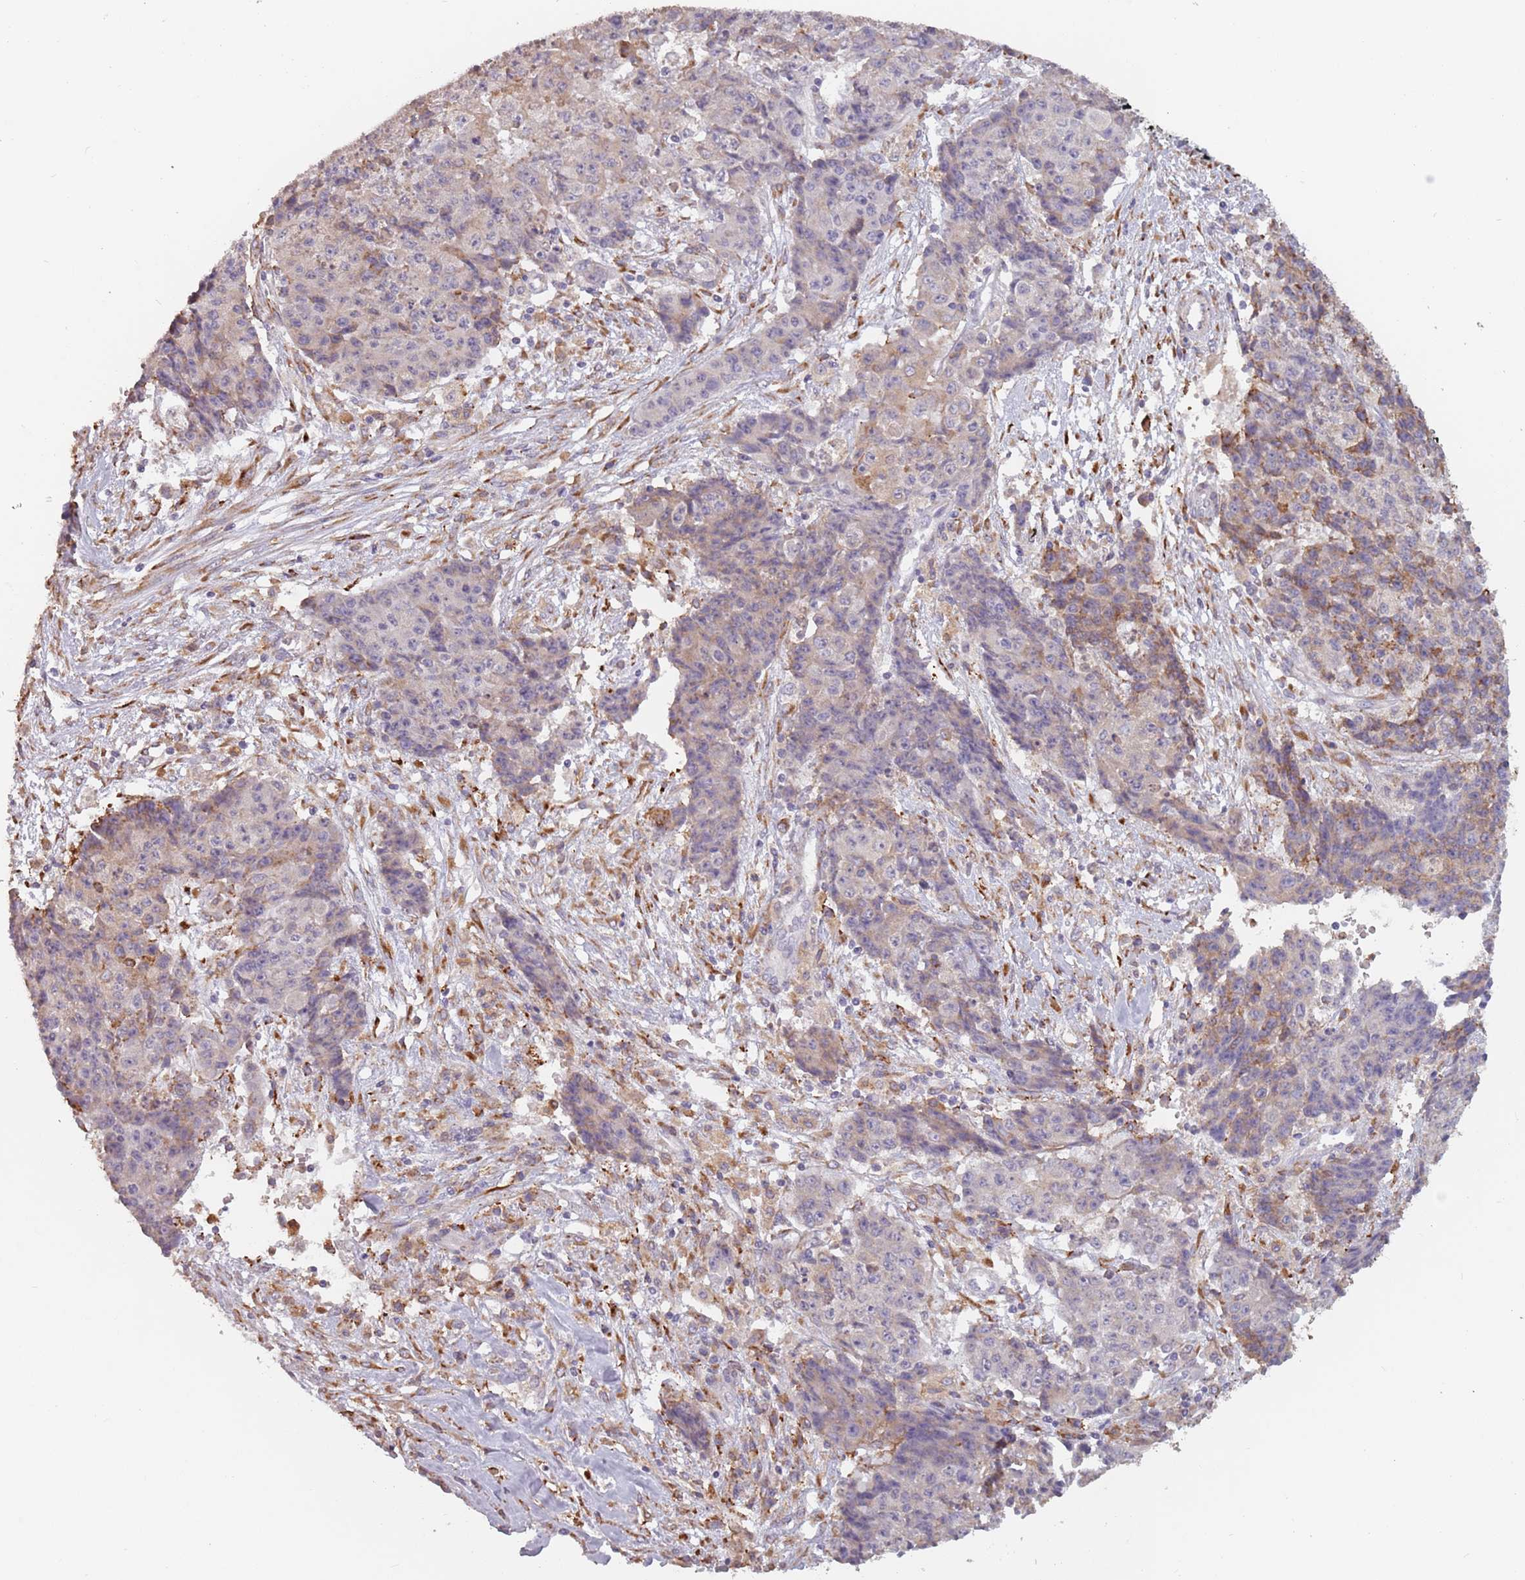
{"staining": {"intensity": "negative", "quantity": "none", "location": "none"}, "tissue": "ovarian cancer", "cell_type": "Tumor cells", "image_type": "cancer", "snomed": [{"axis": "morphology", "description": "Carcinoma, endometroid"}, {"axis": "topography", "description": "Ovary"}], "caption": "Immunohistochemistry (IHC) of human ovarian endometroid carcinoma demonstrates no staining in tumor cells. Nuclei are stained in blue.", "gene": "RPS9", "patient": {"sex": "female", "age": 42}}